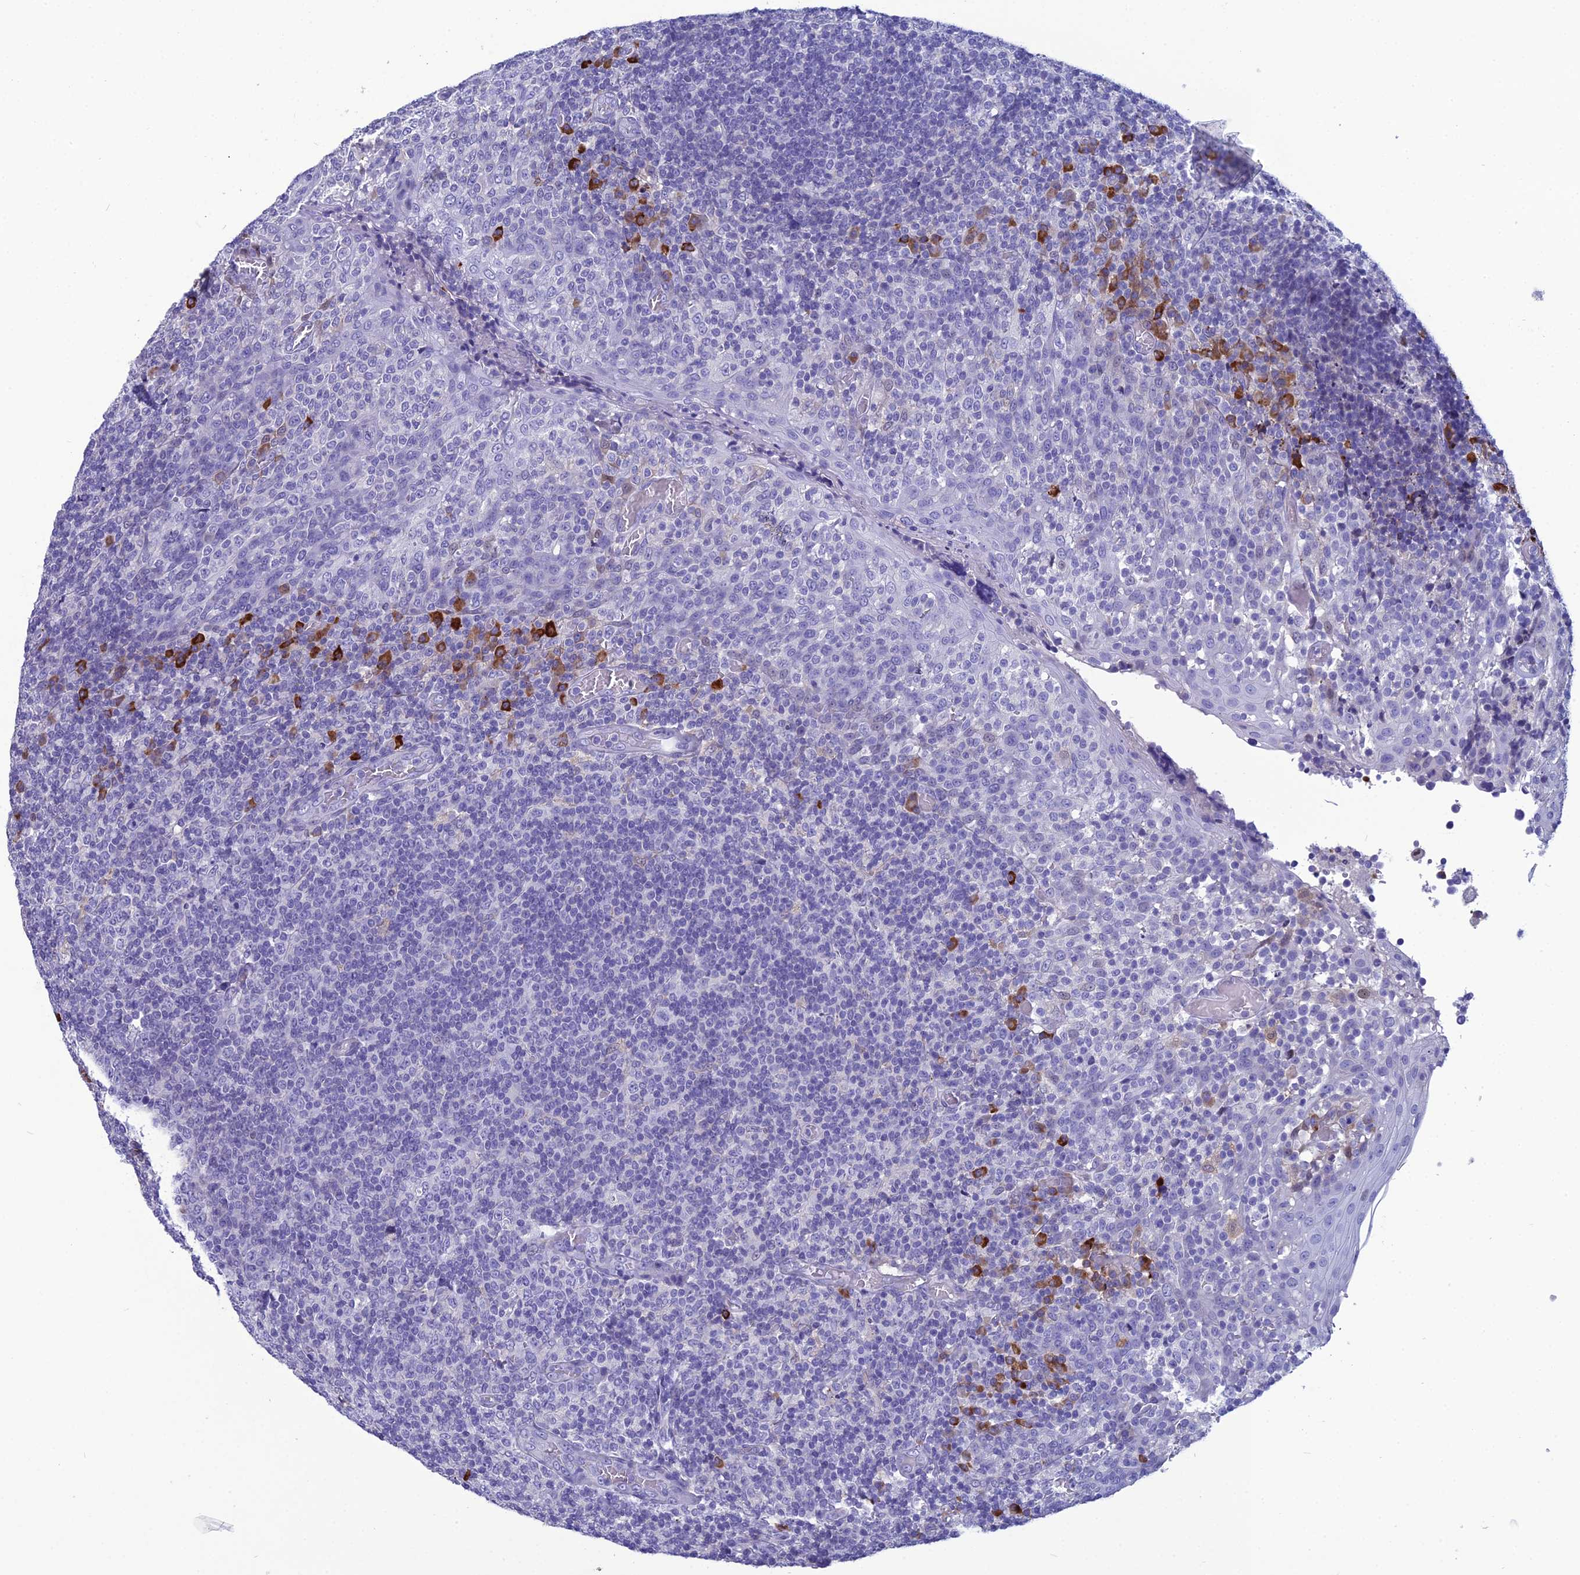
{"staining": {"intensity": "negative", "quantity": "none", "location": "none"}, "tissue": "tonsil", "cell_type": "Germinal center cells", "image_type": "normal", "snomed": [{"axis": "morphology", "description": "Normal tissue, NOS"}, {"axis": "topography", "description": "Tonsil"}], "caption": "An immunohistochemistry histopathology image of normal tonsil is shown. There is no staining in germinal center cells of tonsil. The staining is performed using DAB brown chromogen with nuclei counter-stained in using hematoxylin.", "gene": "CRB2", "patient": {"sex": "female", "age": 19}}